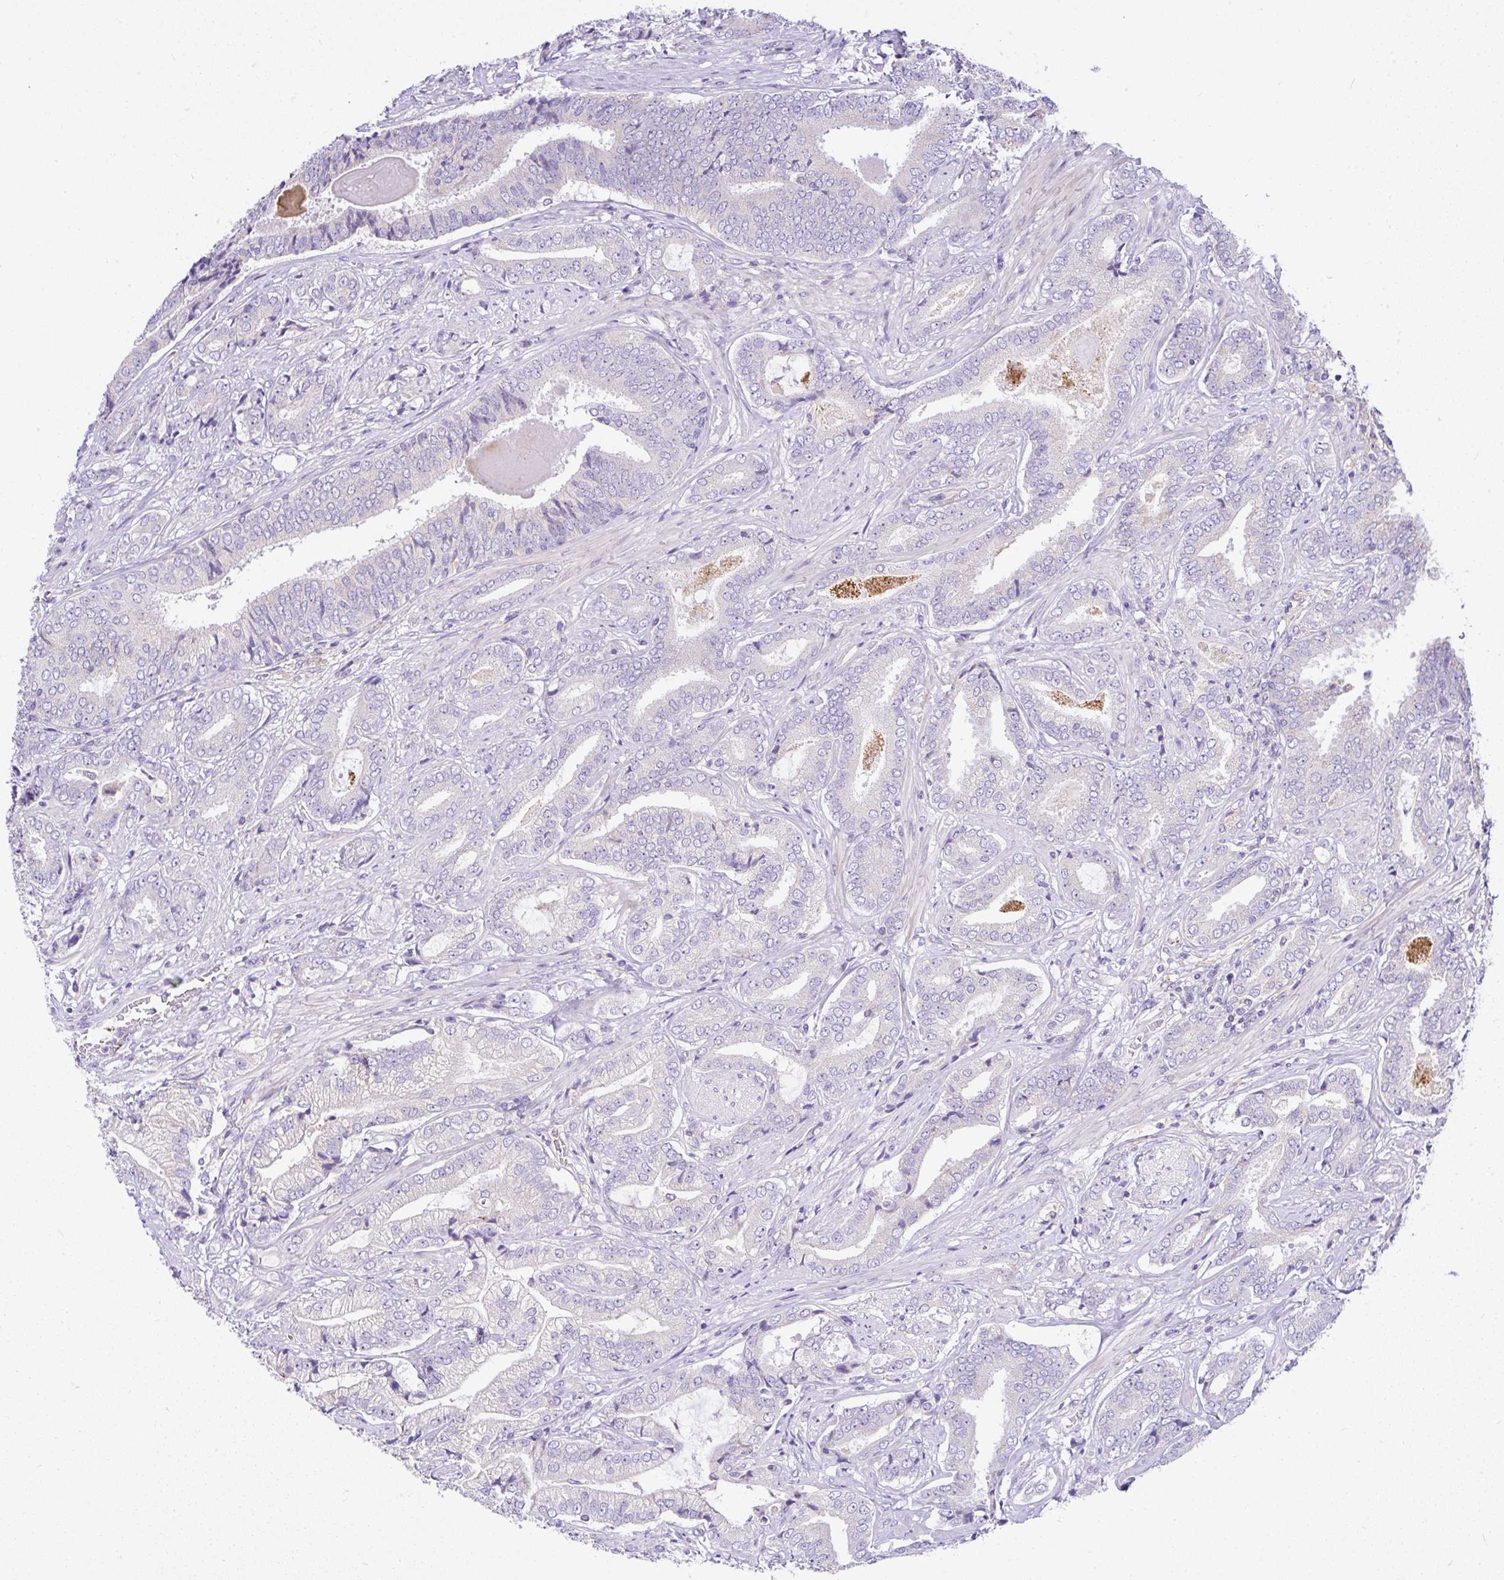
{"staining": {"intensity": "negative", "quantity": "none", "location": "none"}, "tissue": "prostate cancer", "cell_type": "Tumor cells", "image_type": "cancer", "snomed": [{"axis": "morphology", "description": "Adenocarcinoma, High grade"}, {"axis": "topography", "description": "Prostate"}], "caption": "Prostate high-grade adenocarcinoma was stained to show a protein in brown. There is no significant expression in tumor cells.", "gene": "CCDC142", "patient": {"sex": "male", "age": 62}}